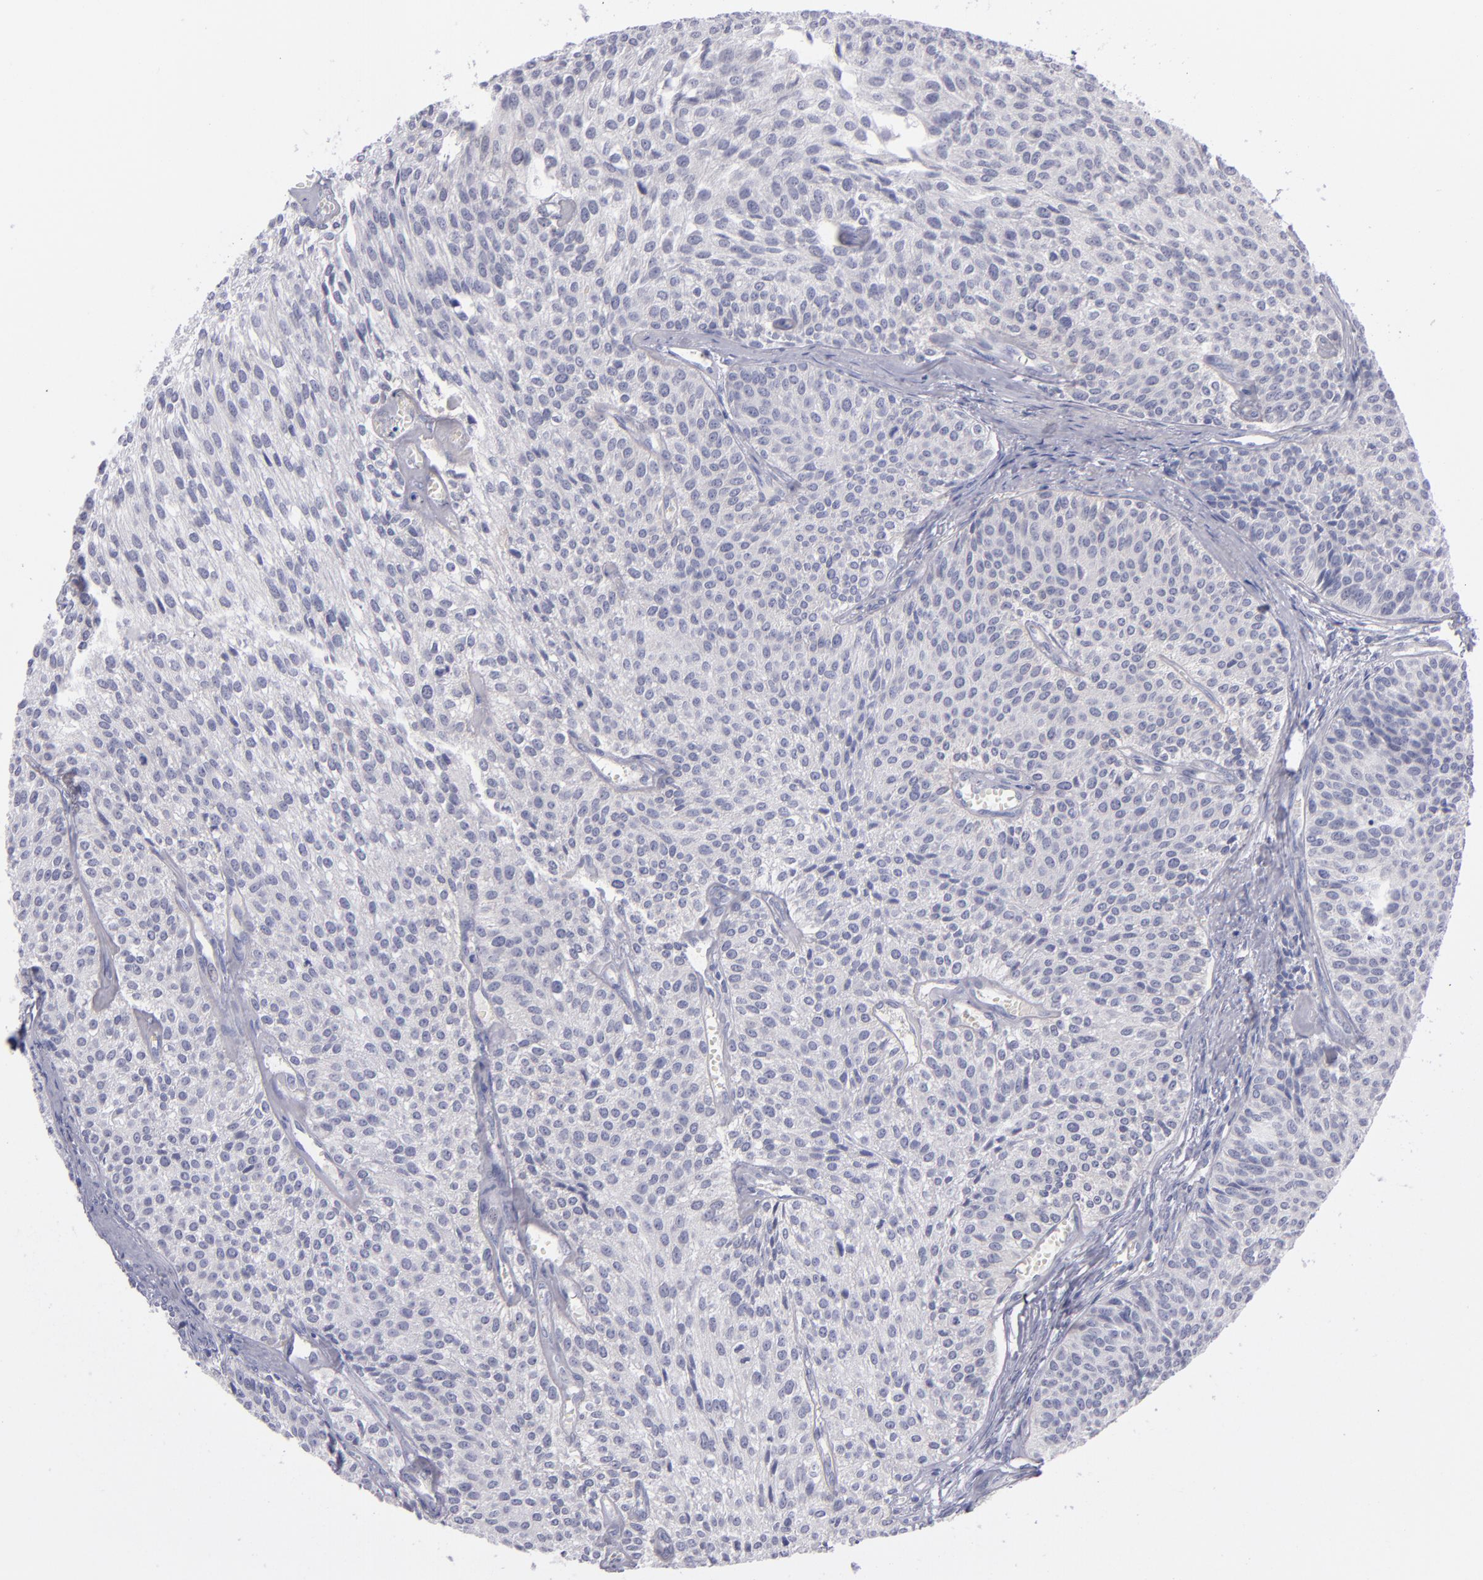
{"staining": {"intensity": "negative", "quantity": "none", "location": "none"}, "tissue": "urothelial cancer", "cell_type": "Tumor cells", "image_type": "cancer", "snomed": [{"axis": "morphology", "description": "Urothelial carcinoma, Low grade"}, {"axis": "topography", "description": "Urinary bladder"}], "caption": "IHC image of neoplastic tissue: human urothelial cancer stained with DAB (3,3'-diaminobenzidine) shows no significant protein positivity in tumor cells. (DAB immunohistochemistry (IHC) with hematoxylin counter stain).", "gene": "ITGB4", "patient": {"sex": "female", "age": 73}}